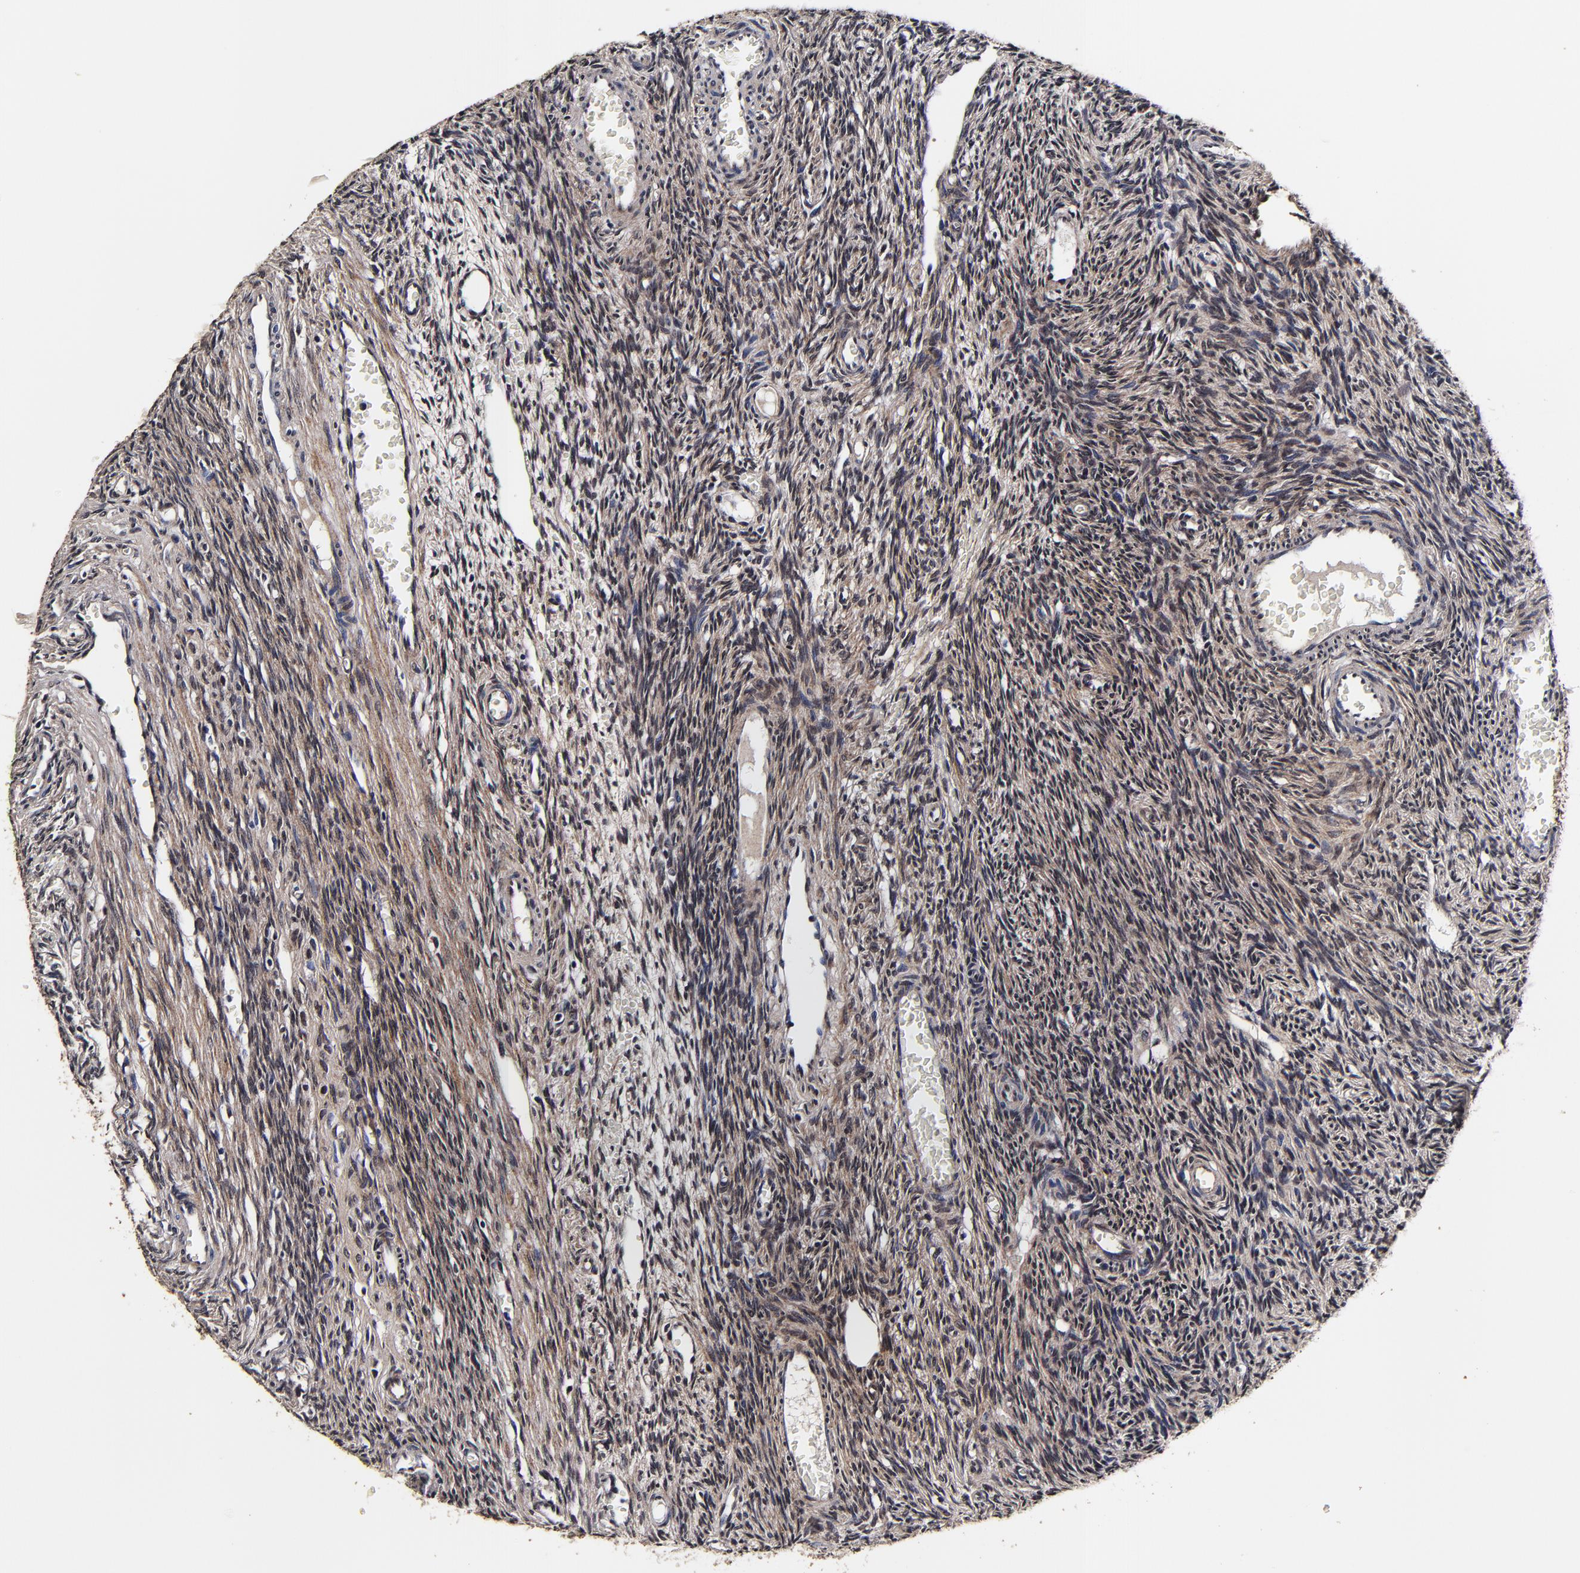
{"staining": {"intensity": "weak", "quantity": ">75%", "location": "cytoplasmic/membranous"}, "tissue": "ovary", "cell_type": "Follicle cells", "image_type": "normal", "snomed": [{"axis": "morphology", "description": "Normal tissue, NOS"}, {"axis": "topography", "description": "Ovary"}], "caption": "Immunohistochemistry (IHC) photomicrograph of normal ovary: ovary stained using IHC demonstrates low levels of weak protein expression localized specifically in the cytoplasmic/membranous of follicle cells, appearing as a cytoplasmic/membranous brown color.", "gene": "MMP15", "patient": {"sex": "female", "age": 39}}